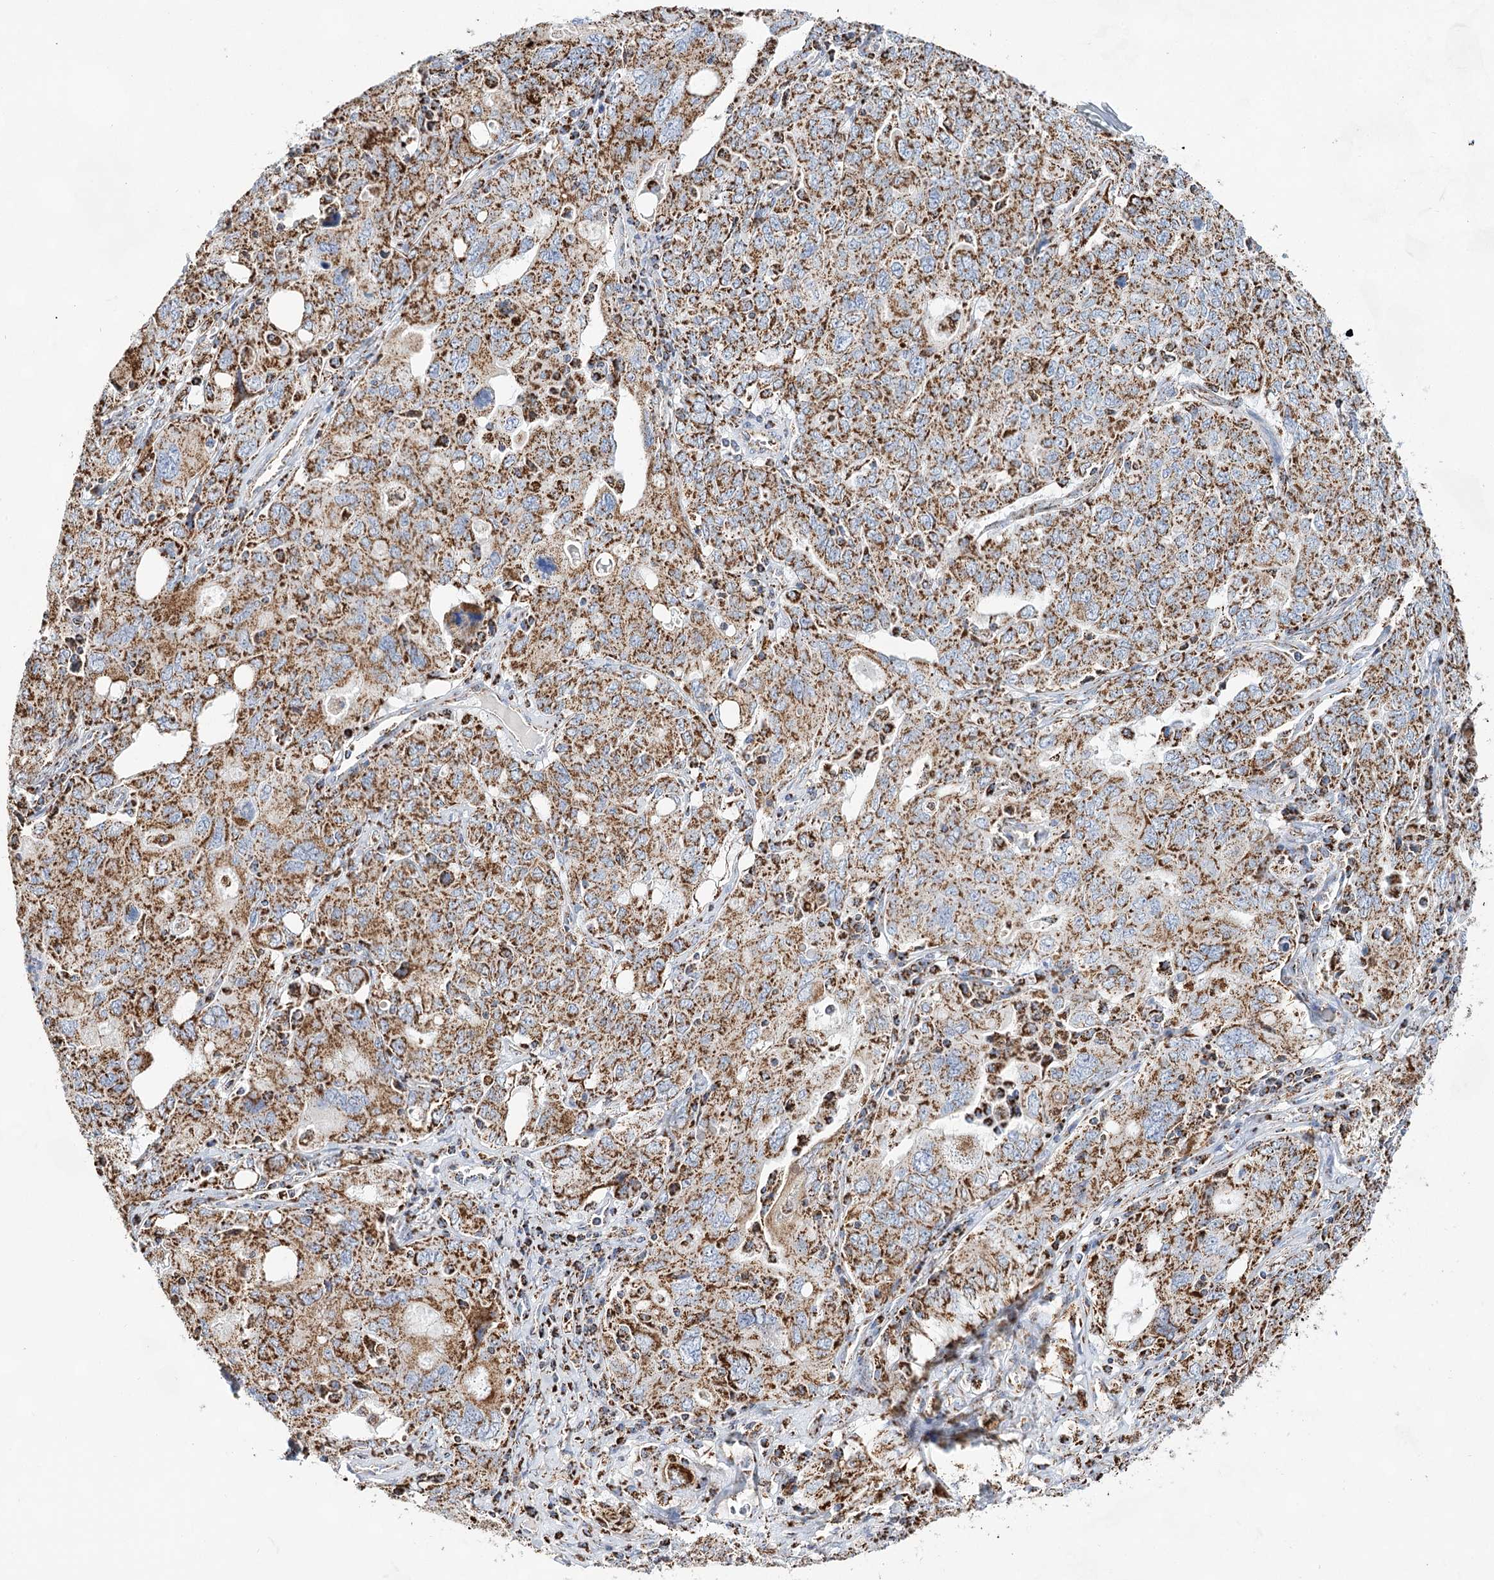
{"staining": {"intensity": "moderate", "quantity": ">75%", "location": "cytoplasmic/membranous"}, "tissue": "ovarian cancer", "cell_type": "Tumor cells", "image_type": "cancer", "snomed": [{"axis": "morphology", "description": "Carcinoma, endometroid"}, {"axis": "topography", "description": "Ovary"}], "caption": "Immunohistochemical staining of ovarian endometroid carcinoma displays moderate cytoplasmic/membranous protein staining in about >75% of tumor cells.", "gene": "NADK2", "patient": {"sex": "female", "age": 62}}